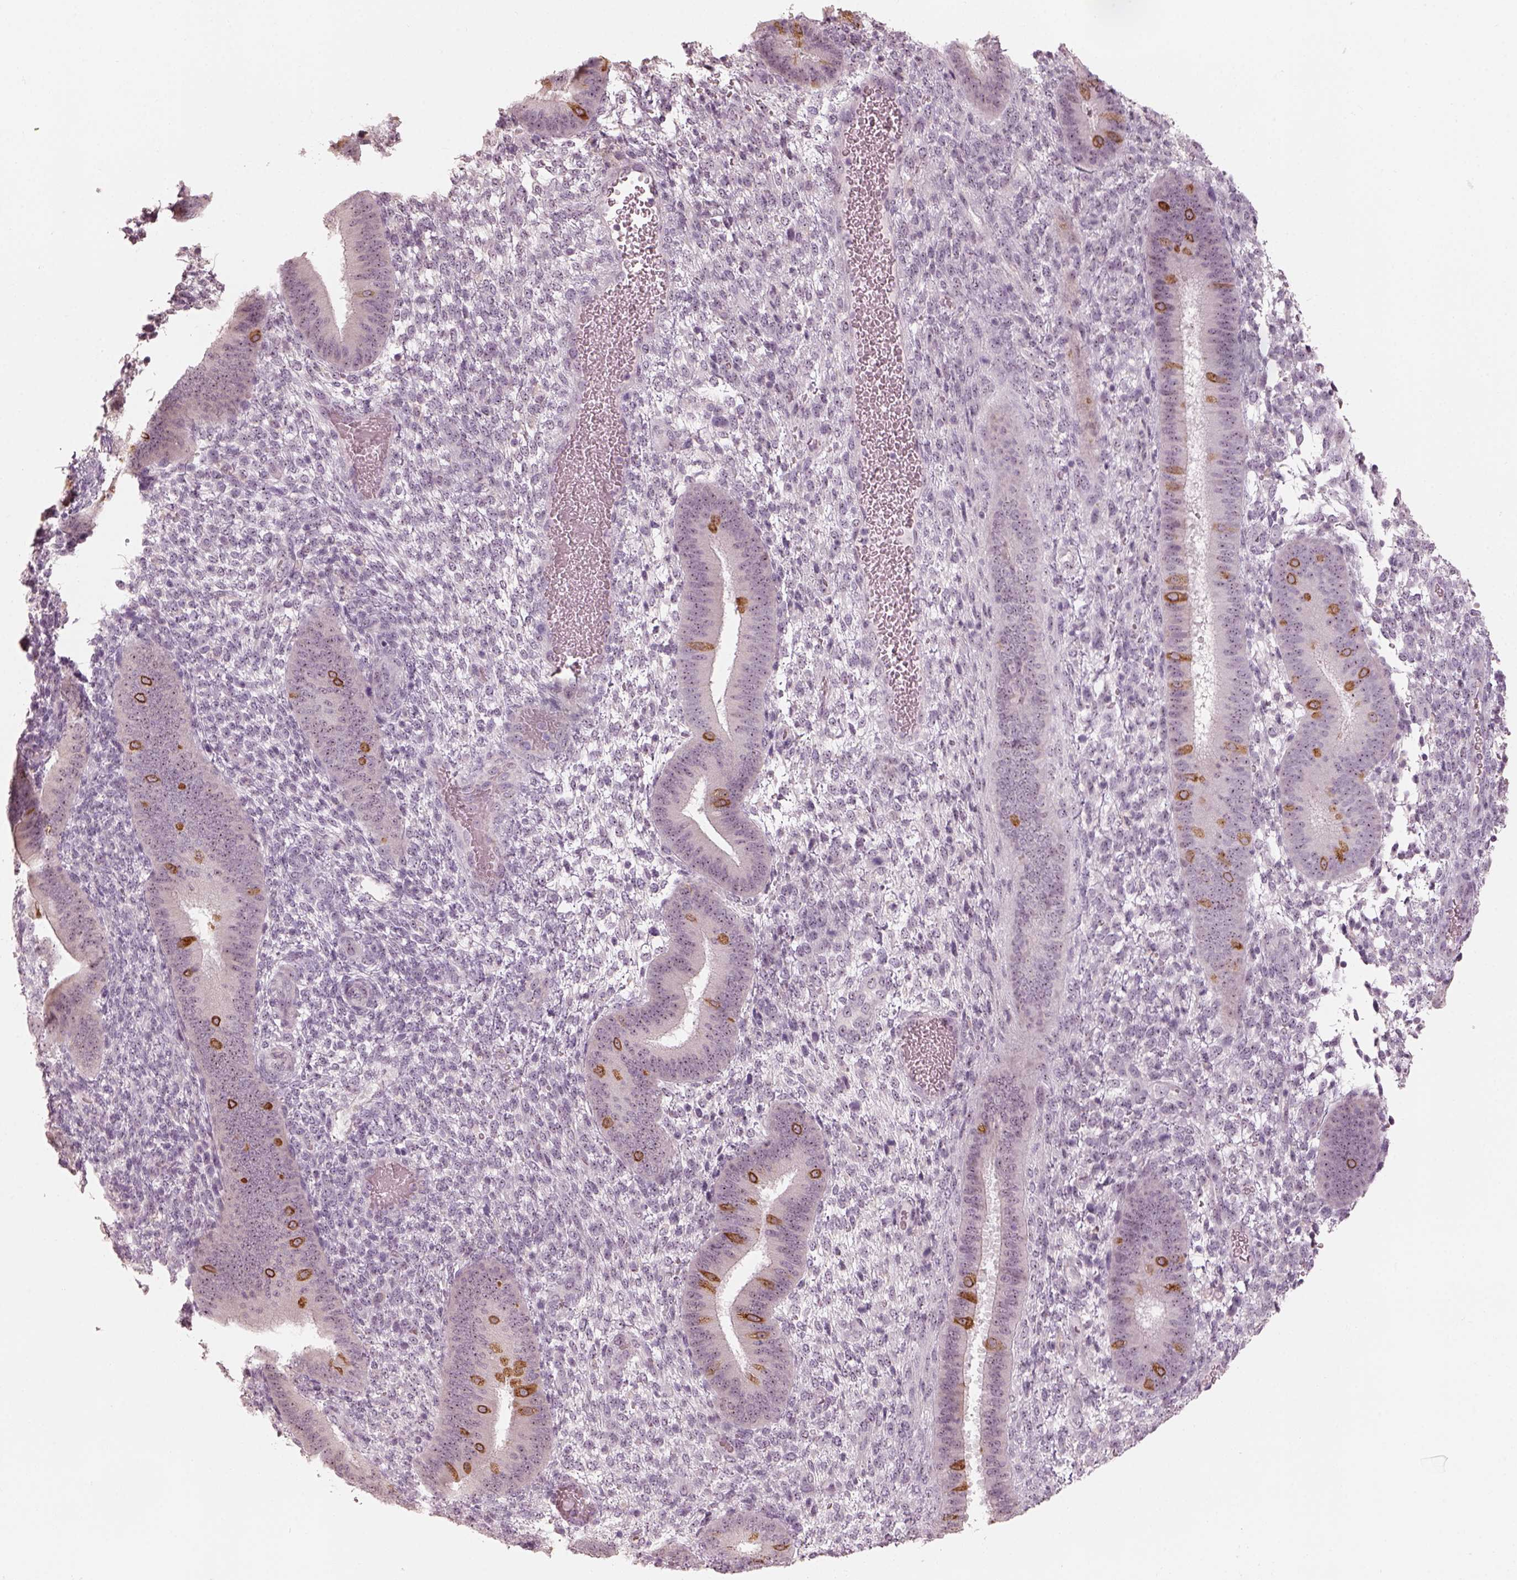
{"staining": {"intensity": "negative", "quantity": "none", "location": "none"}, "tissue": "endometrium", "cell_type": "Cells in endometrial stroma", "image_type": "normal", "snomed": [{"axis": "morphology", "description": "Normal tissue, NOS"}, {"axis": "topography", "description": "Endometrium"}], "caption": "IHC of normal endometrium shows no expression in cells in endometrial stroma.", "gene": "CDS1", "patient": {"sex": "female", "age": 39}}